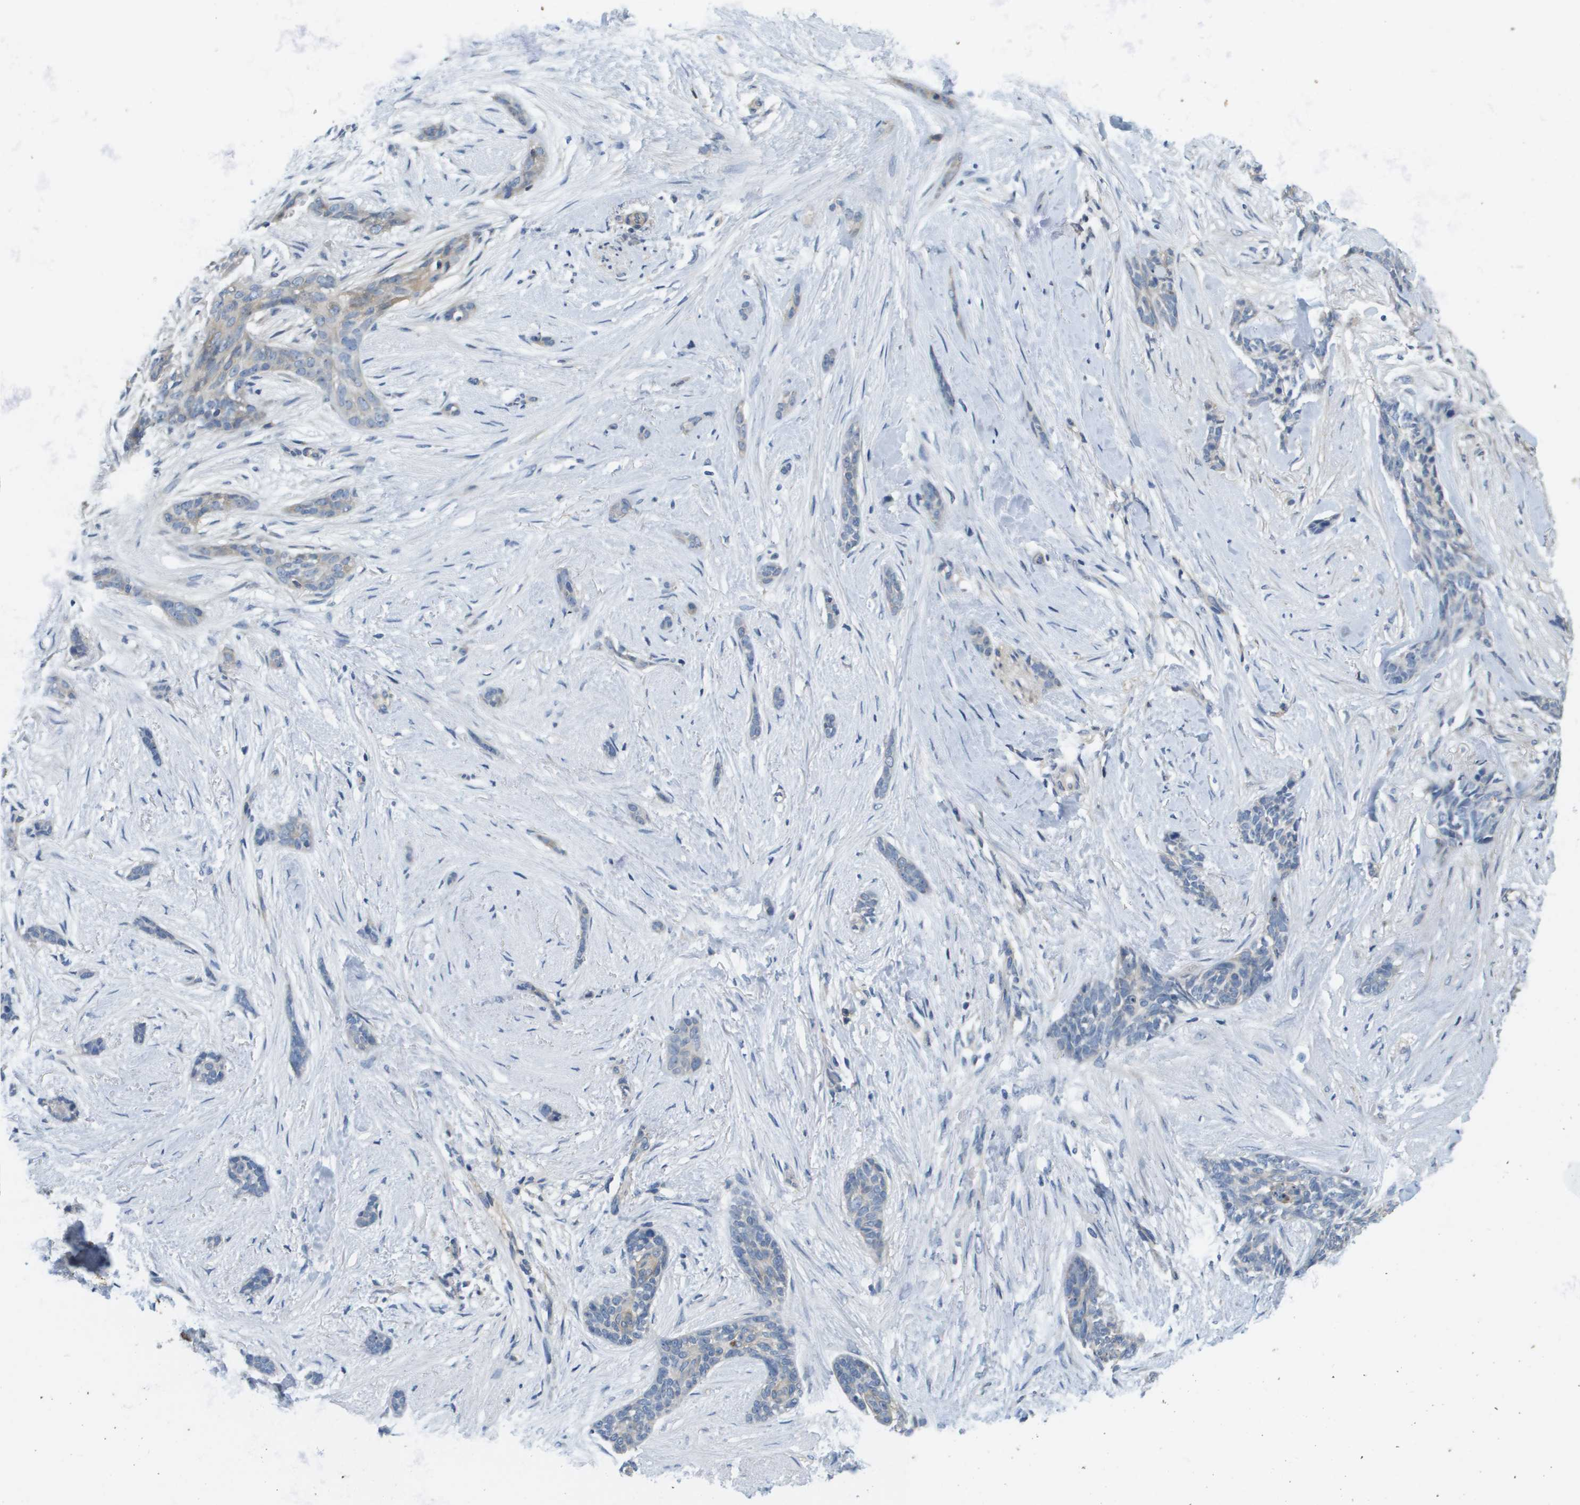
{"staining": {"intensity": "negative", "quantity": "none", "location": "none"}, "tissue": "skin cancer", "cell_type": "Tumor cells", "image_type": "cancer", "snomed": [{"axis": "morphology", "description": "Basal cell carcinoma"}, {"axis": "morphology", "description": "Adnexal tumor, benign"}, {"axis": "topography", "description": "Skin"}], "caption": "Immunohistochemical staining of human skin cancer (basal cell carcinoma) shows no significant positivity in tumor cells. (DAB (3,3'-diaminobenzidine) immunohistochemistry (IHC) visualized using brightfield microscopy, high magnification).", "gene": "KRT23", "patient": {"sex": "female", "age": 42}}